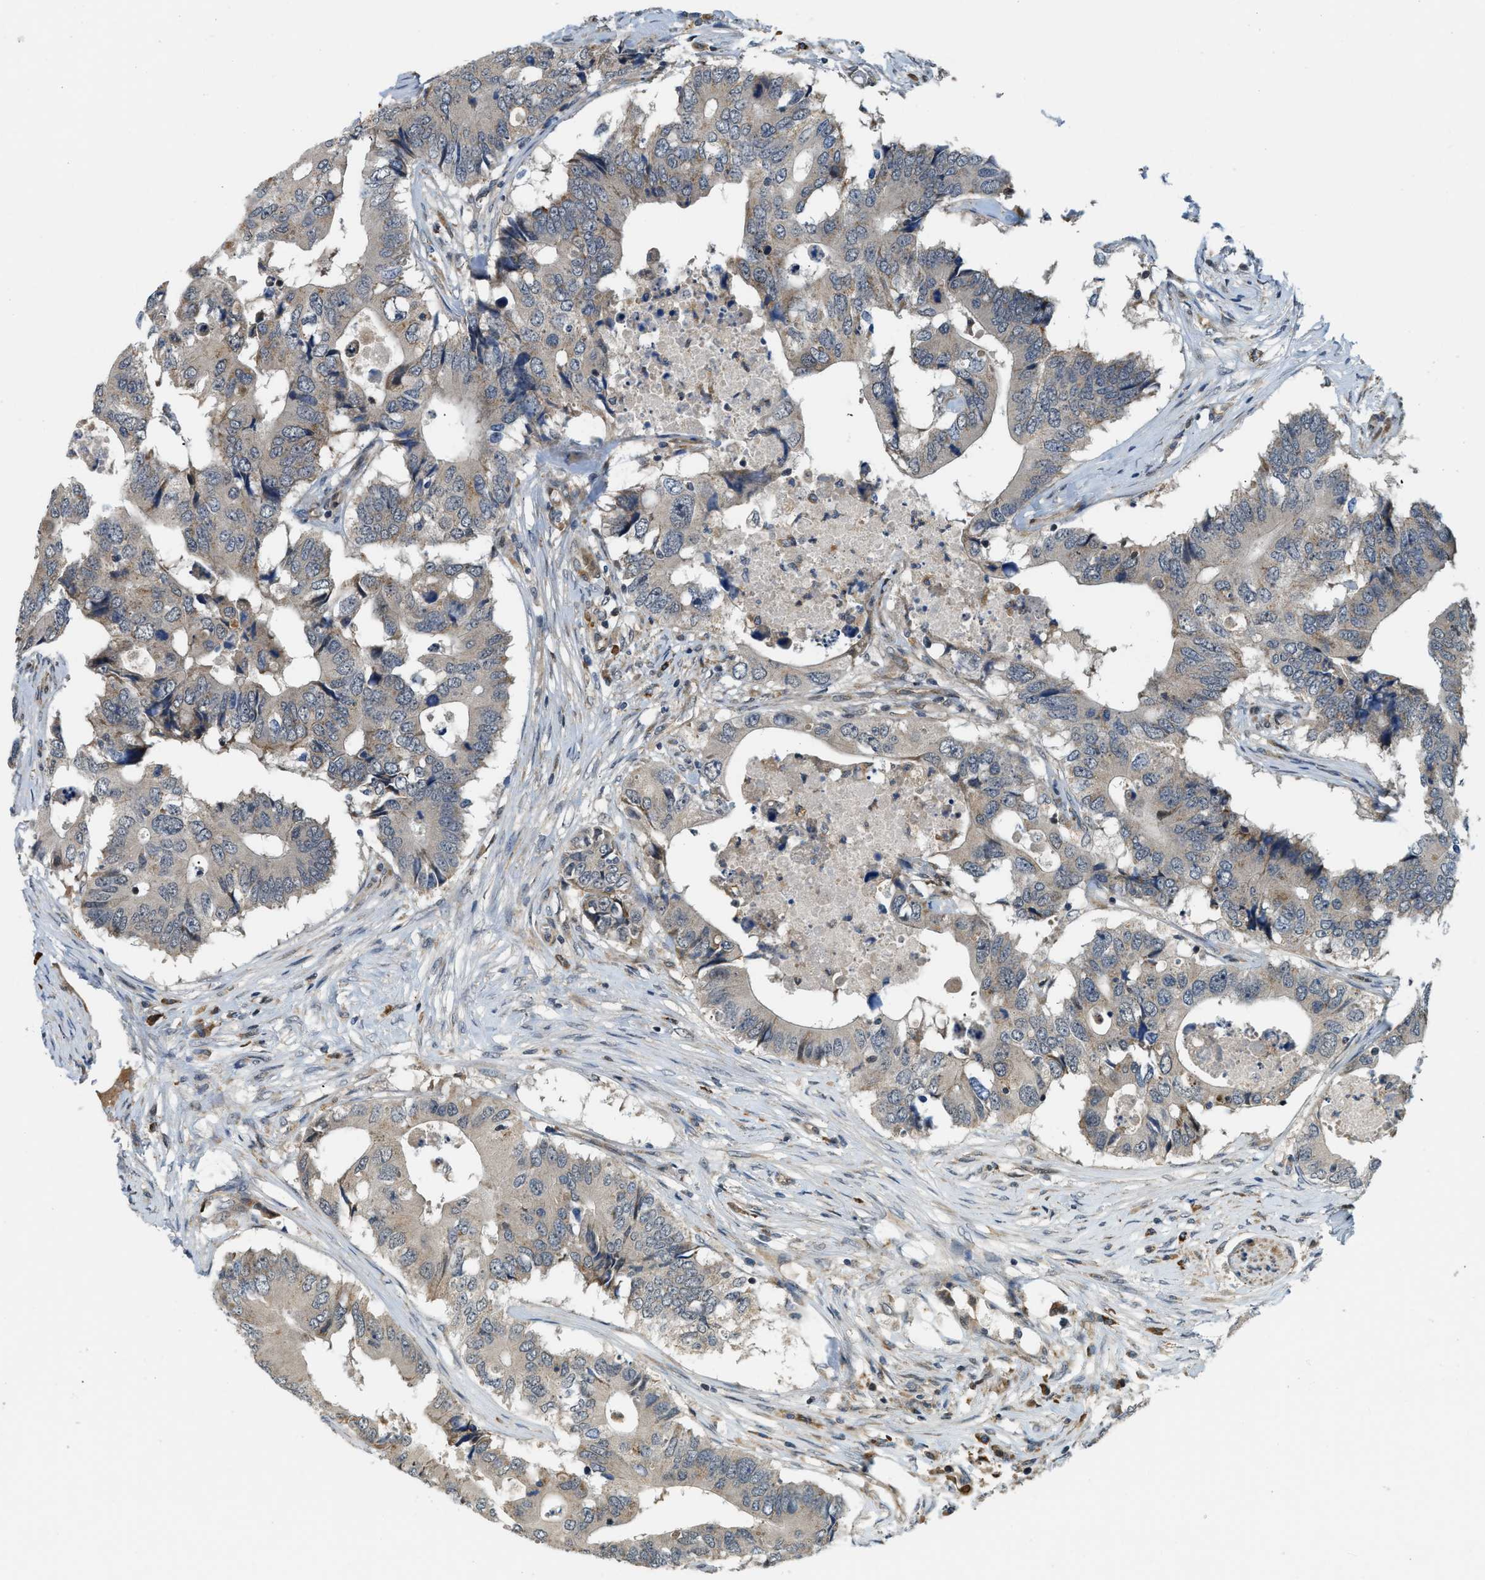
{"staining": {"intensity": "weak", "quantity": ">75%", "location": "cytoplasmic/membranous"}, "tissue": "colorectal cancer", "cell_type": "Tumor cells", "image_type": "cancer", "snomed": [{"axis": "morphology", "description": "Adenocarcinoma, NOS"}, {"axis": "topography", "description": "Colon"}], "caption": "IHC histopathology image of colorectal cancer stained for a protein (brown), which exhibits low levels of weak cytoplasmic/membranous expression in about >75% of tumor cells.", "gene": "STARD3NL", "patient": {"sex": "male", "age": 71}}